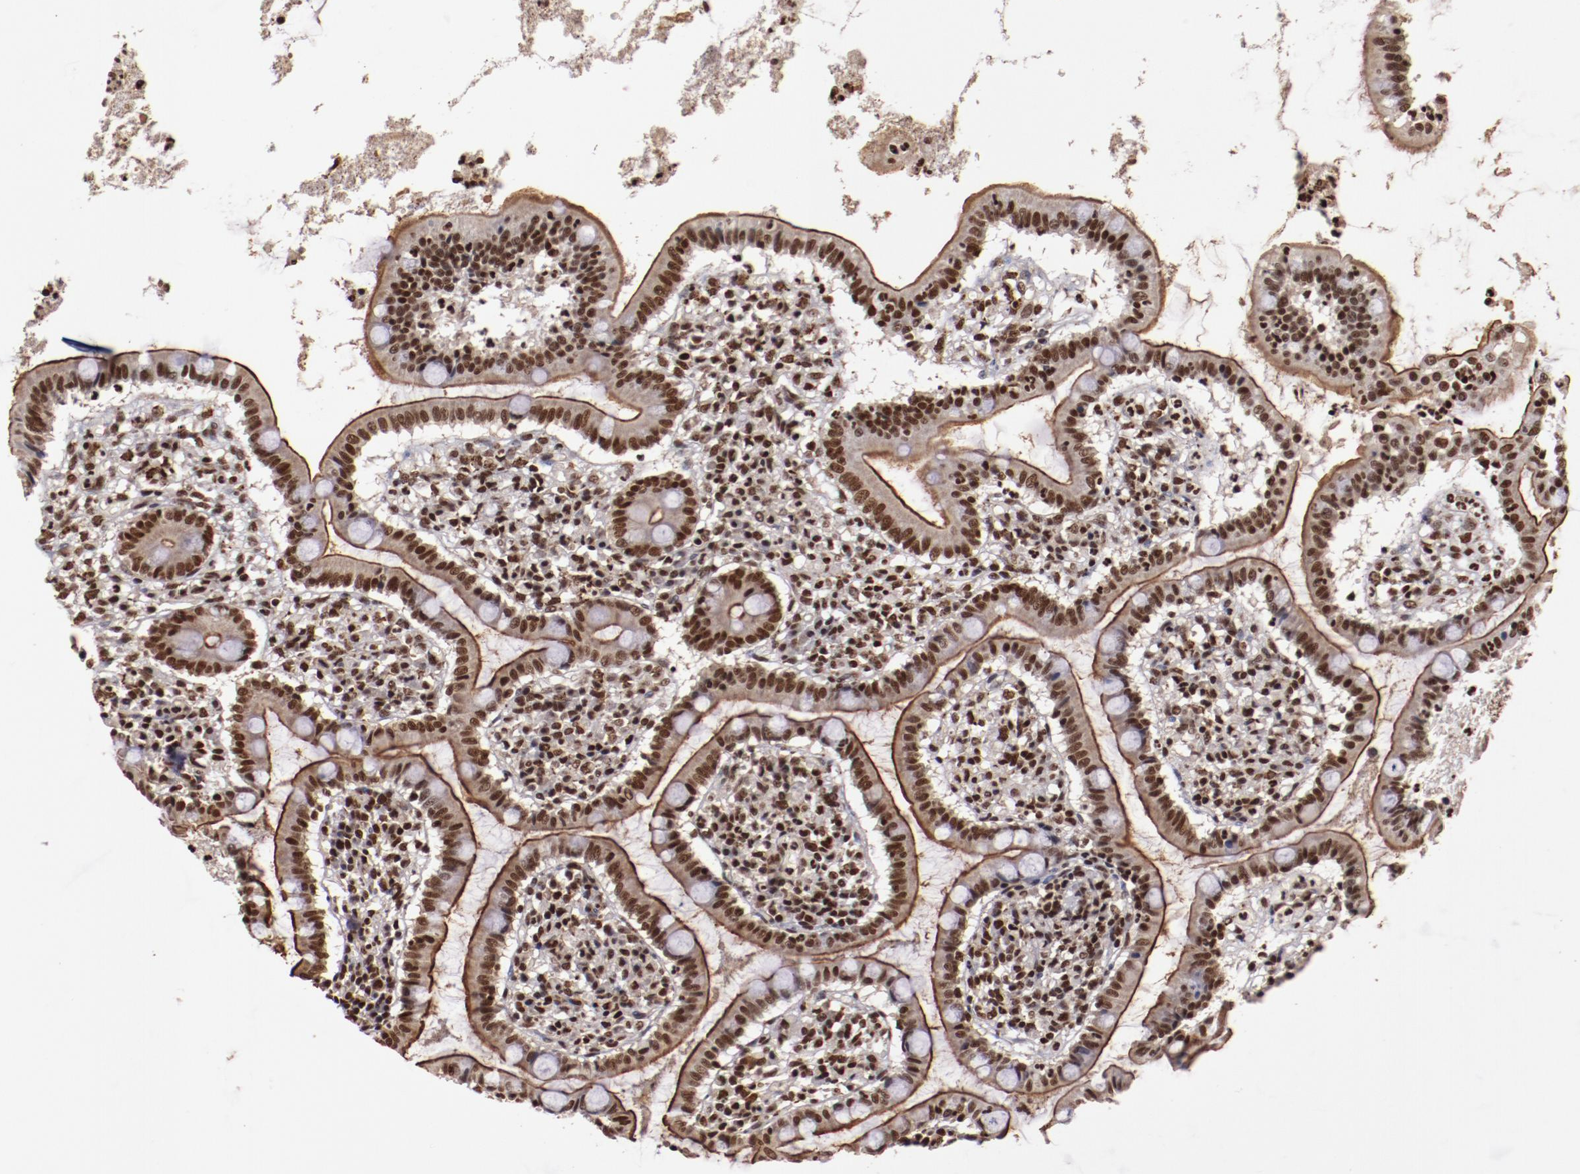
{"staining": {"intensity": "strong", "quantity": "25%-75%", "location": "cytoplasmic/membranous,nuclear"}, "tissue": "small intestine", "cell_type": "Glandular cells", "image_type": "normal", "snomed": [{"axis": "morphology", "description": "Normal tissue, NOS"}, {"axis": "topography", "description": "Small intestine"}], "caption": "Protein expression analysis of benign human small intestine reveals strong cytoplasmic/membranous,nuclear staining in approximately 25%-75% of glandular cells.", "gene": "STAG2", "patient": {"sex": "female", "age": 61}}